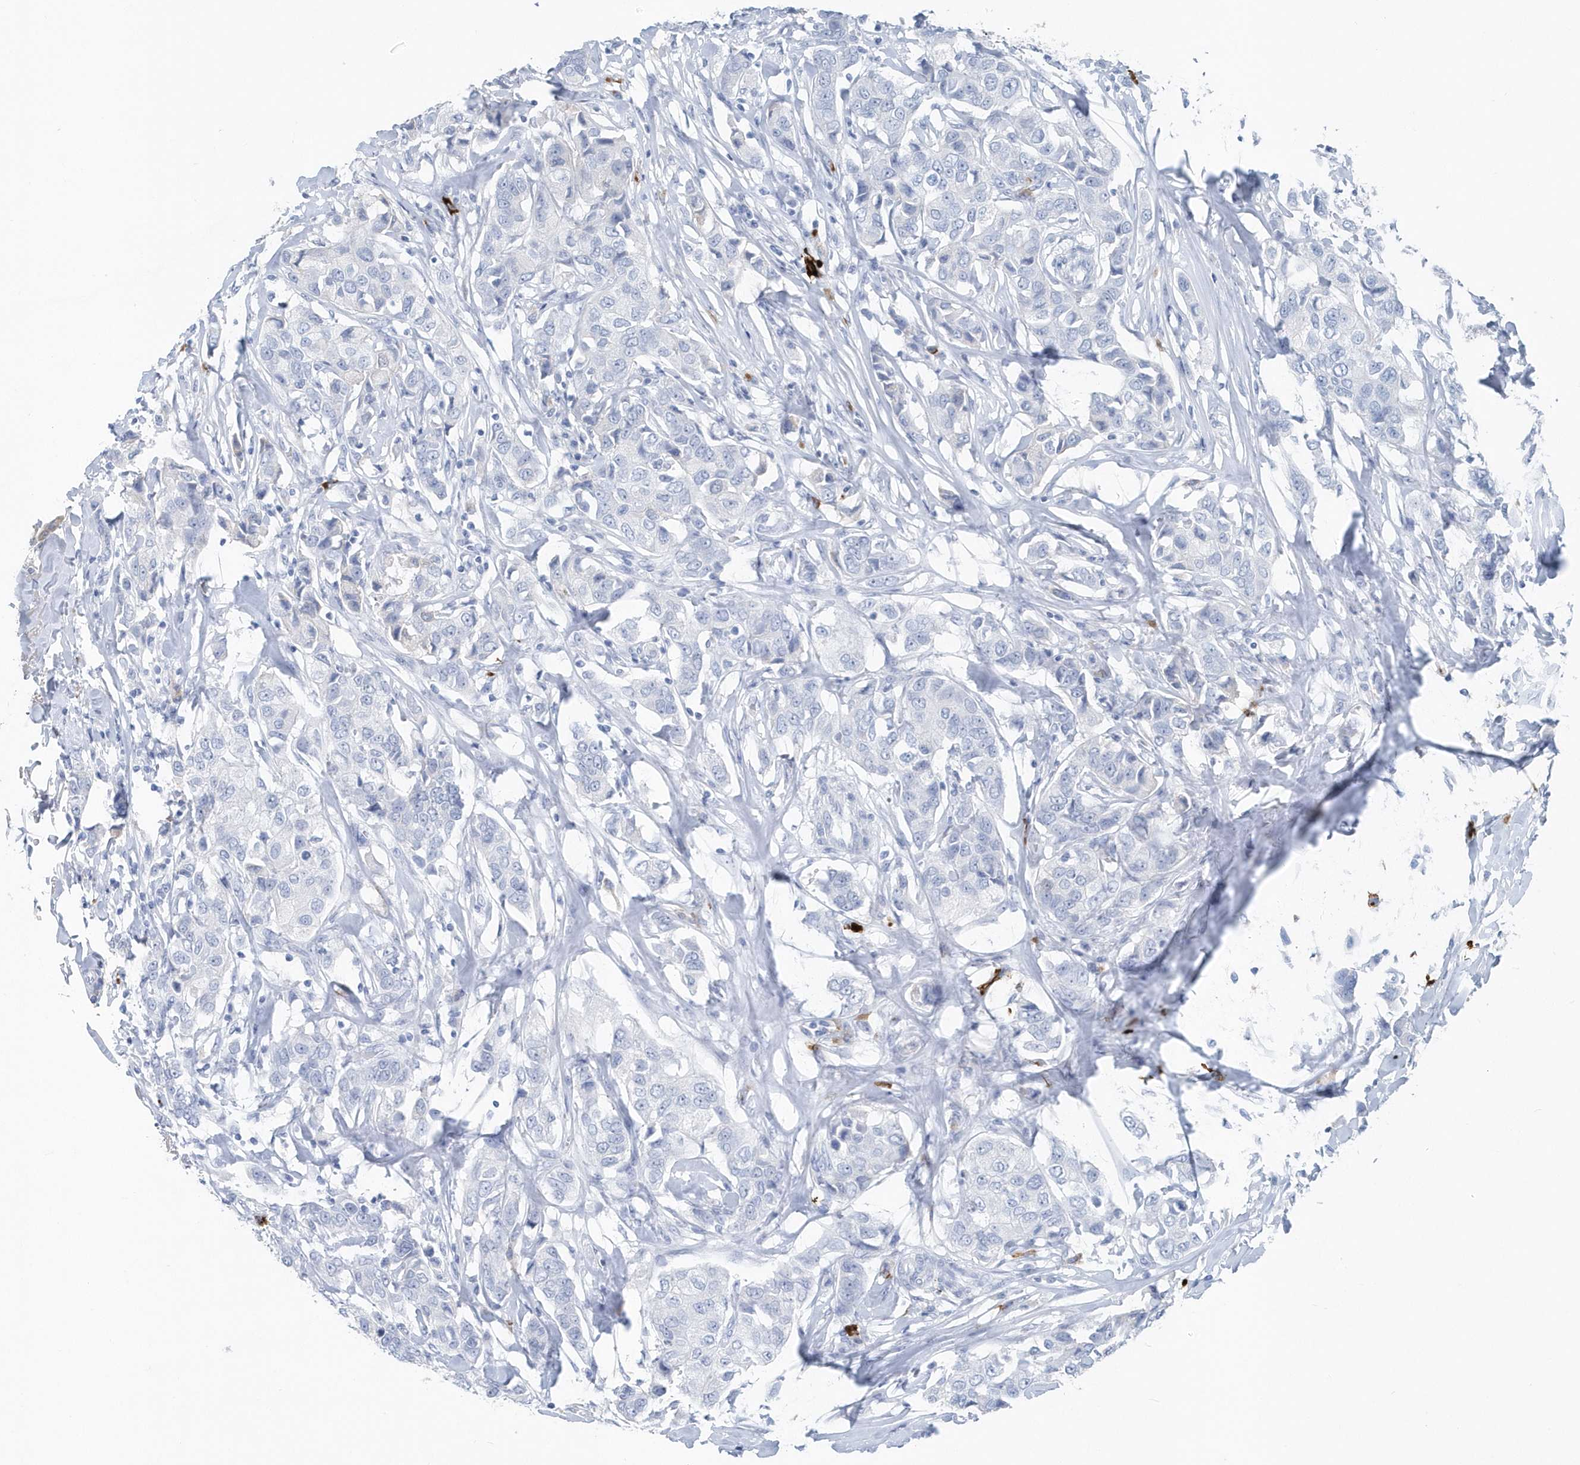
{"staining": {"intensity": "negative", "quantity": "none", "location": "none"}, "tissue": "breast cancer", "cell_type": "Tumor cells", "image_type": "cancer", "snomed": [{"axis": "morphology", "description": "Duct carcinoma"}, {"axis": "topography", "description": "Breast"}], "caption": "The photomicrograph reveals no significant staining in tumor cells of breast cancer.", "gene": "JCHAIN", "patient": {"sex": "female", "age": 80}}